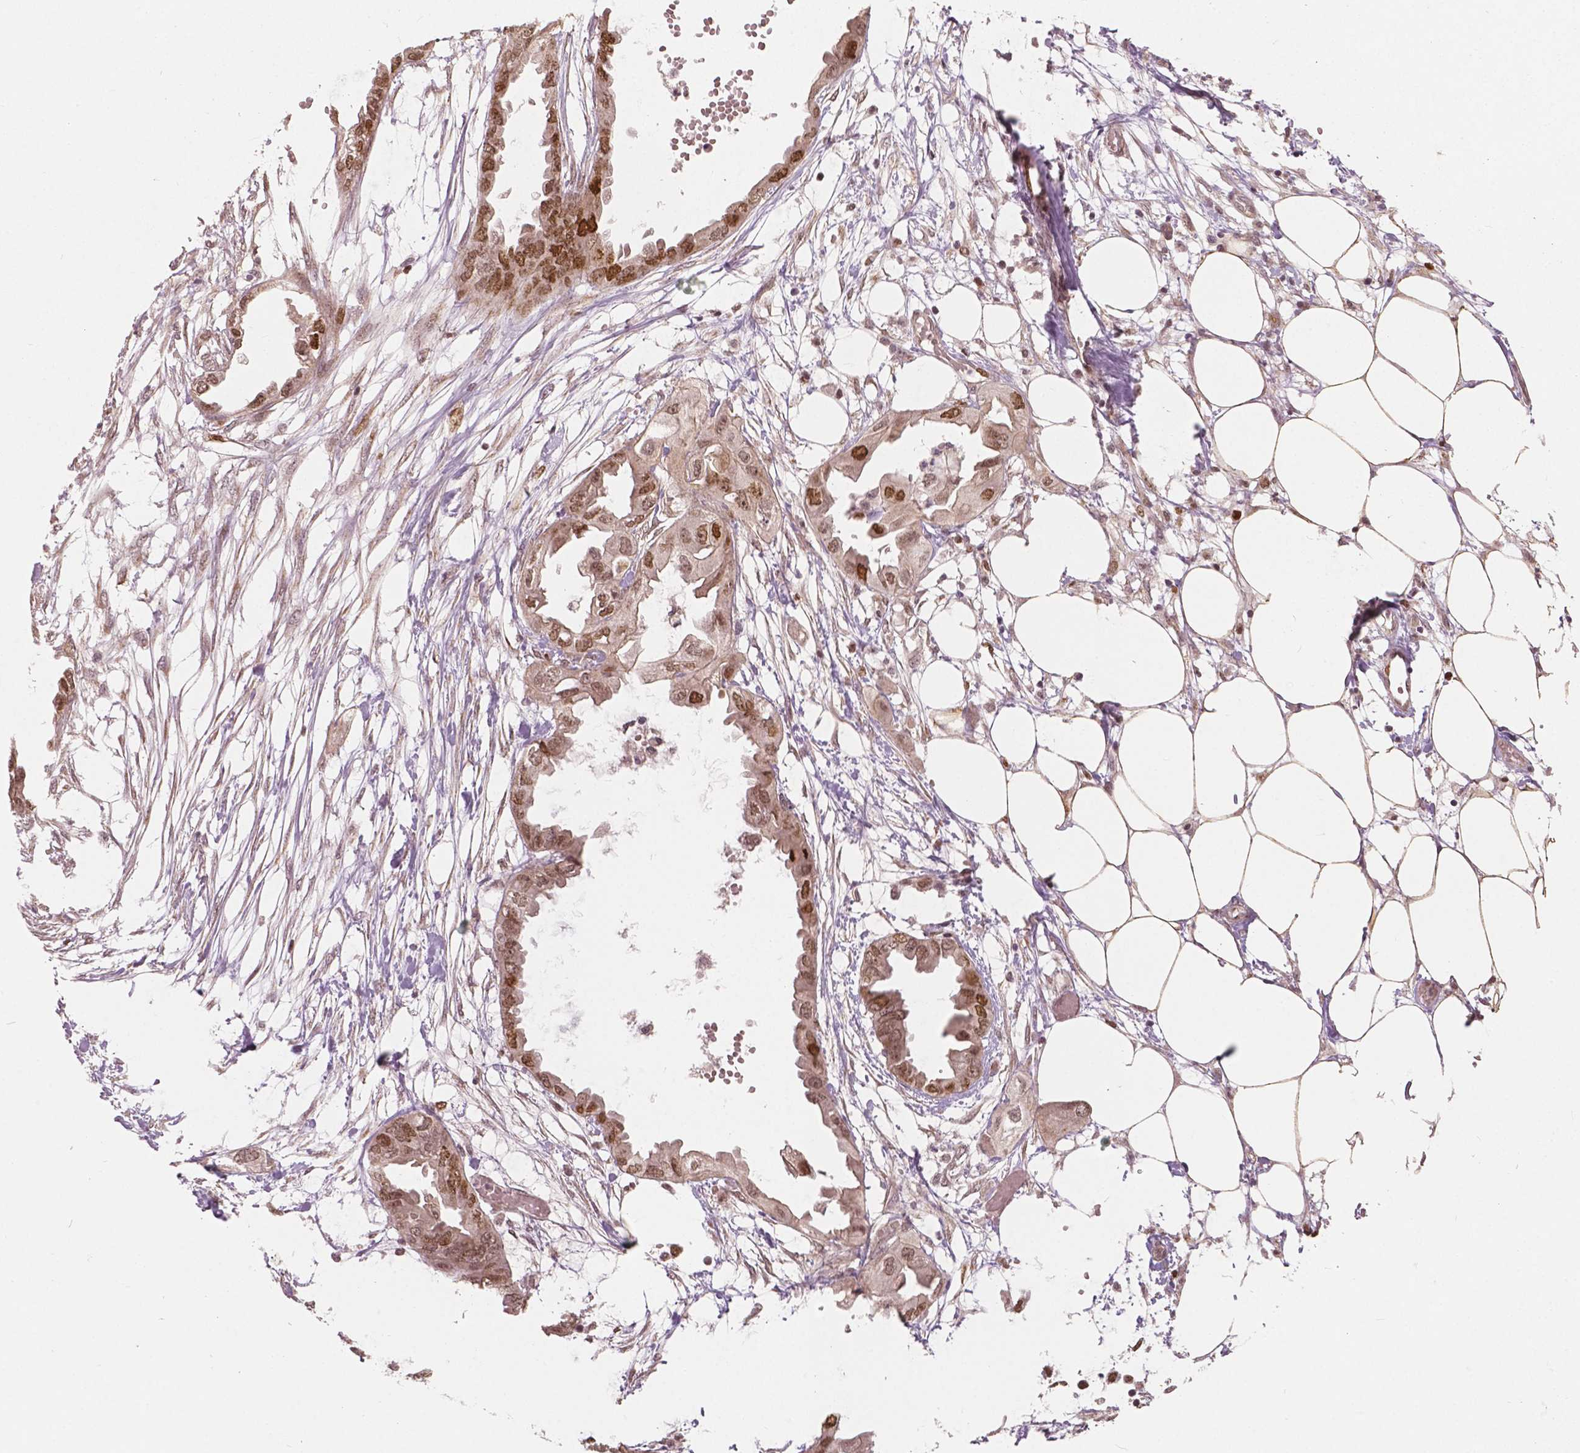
{"staining": {"intensity": "moderate", "quantity": ">75%", "location": "nuclear"}, "tissue": "endometrial cancer", "cell_type": "Tumor cells", "image_type": "cancer", "snomed": [{"axis": "morphology", "description": "Adenocarcinoma, NOS"}, {"axis": "morphology", "description": "Adenocarcinoma, metastatic, NOS"}, {"axis": "topography", "description": "Adipose tissue"}, {"axis": "topography", "description": "Endometrium"}], "caption": "A histopathology image of endometrial cancer stained for a protein reveals moderate nuclear brown staining in tumor cells. Ihc stains the protein in brown and the nuclei are stained blue.", "gene": "NSD2", "patient": {"sex": "female", "age": 67}}